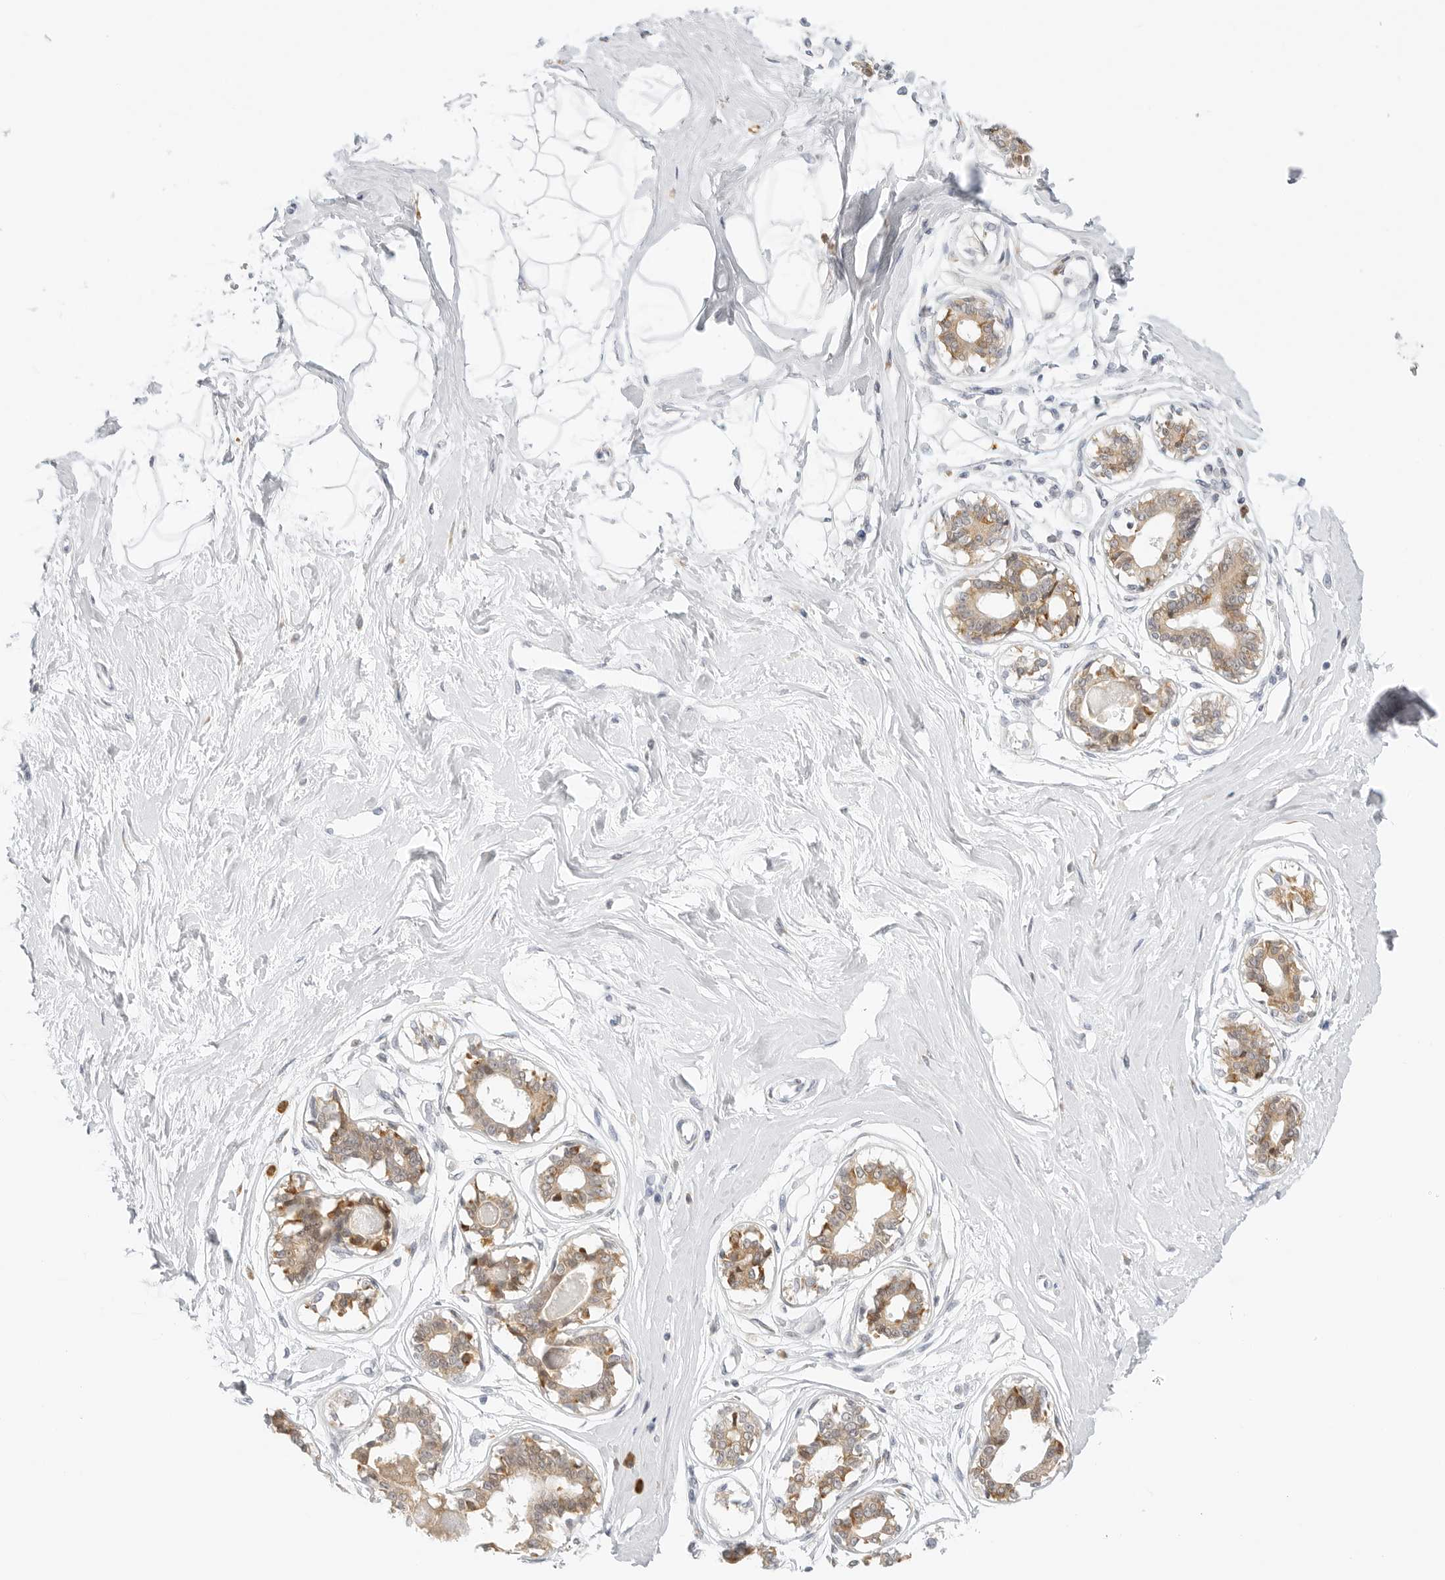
{"staining": {"intensity": "negative", "quantity": "none", "location": "none"}, "tissue": "breast", "cell_type": "Adipocytes", "image_type": "normal", "snomed": [{"axis": "morphology", "description": "Normal tissue, NOS"}, {"axis": "topography", "description": "Breast"}], "caption": "An IHC image of benign breast is shown. There is no staining in adipocytes of breast. The staining is performed using DAB (3,3'-diaminobenzidine) brown chromogen with nuclei counter-stained in using hematoxylin.", "gene": "THEM4", "patient": {"sex": "female", "age": 45}}